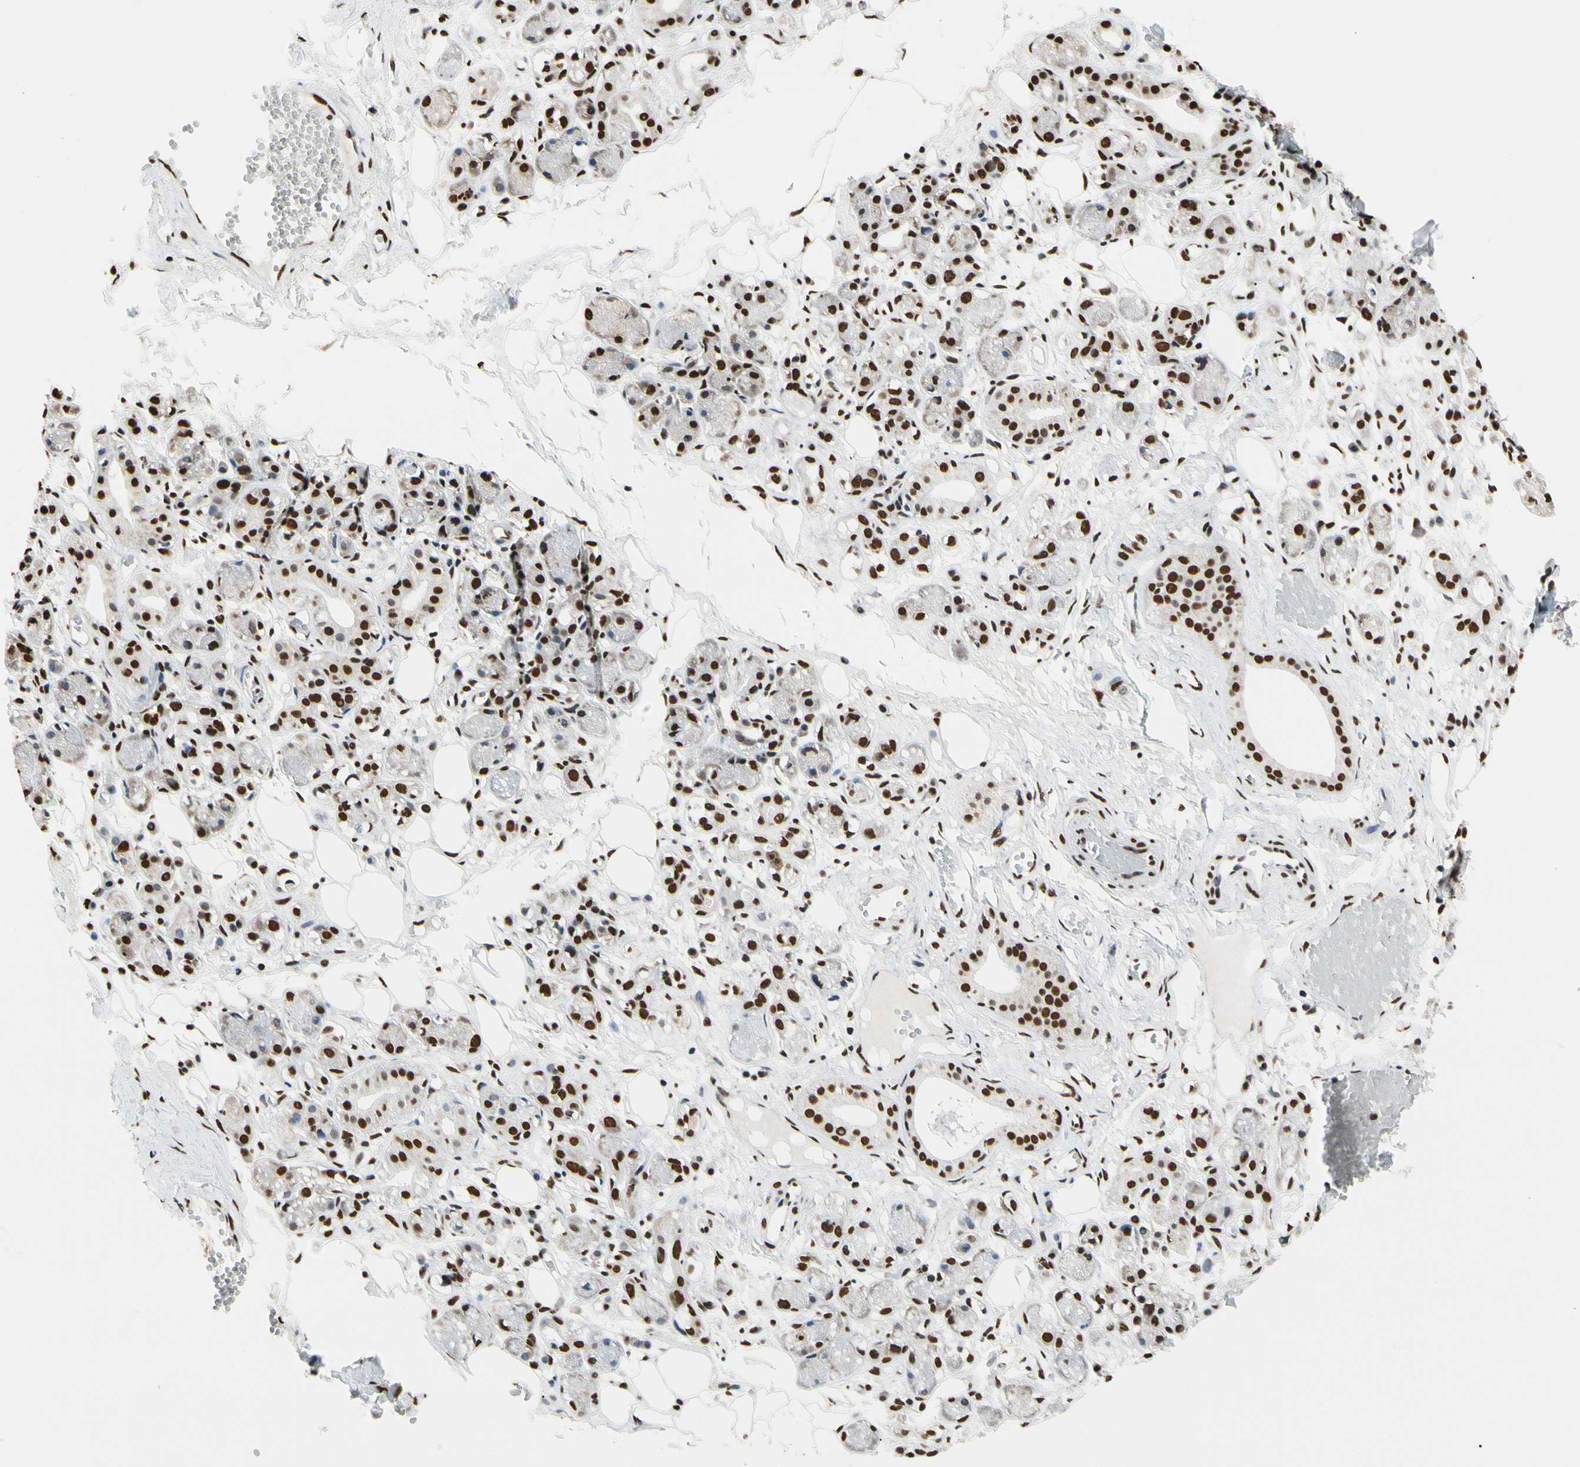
{"staining": {"intensity": "strong", "quantity": "25%-75%", "location": "nuclear"}, "tissue": "adipose tissue", "cell_type": "Adipocytes", "image_type": "normal", "snomed": [{"axis": "morphology", "description": "Normal tissue, NOS"}, {"axis": "morphology", "description": "Inflammation, NOS"}, {"axis": "topography", "description": "Vascular tissue"}, {"axis": "topography", "description": "Salivary gland"}], "caption": "Adipose tissue stained for a protein (brown) shows strong nuclear positive staining in approximately 25%-75% of adipocytes.", "gene": "HNRNPK", "patient": {"sex": "female", "age": 75}}